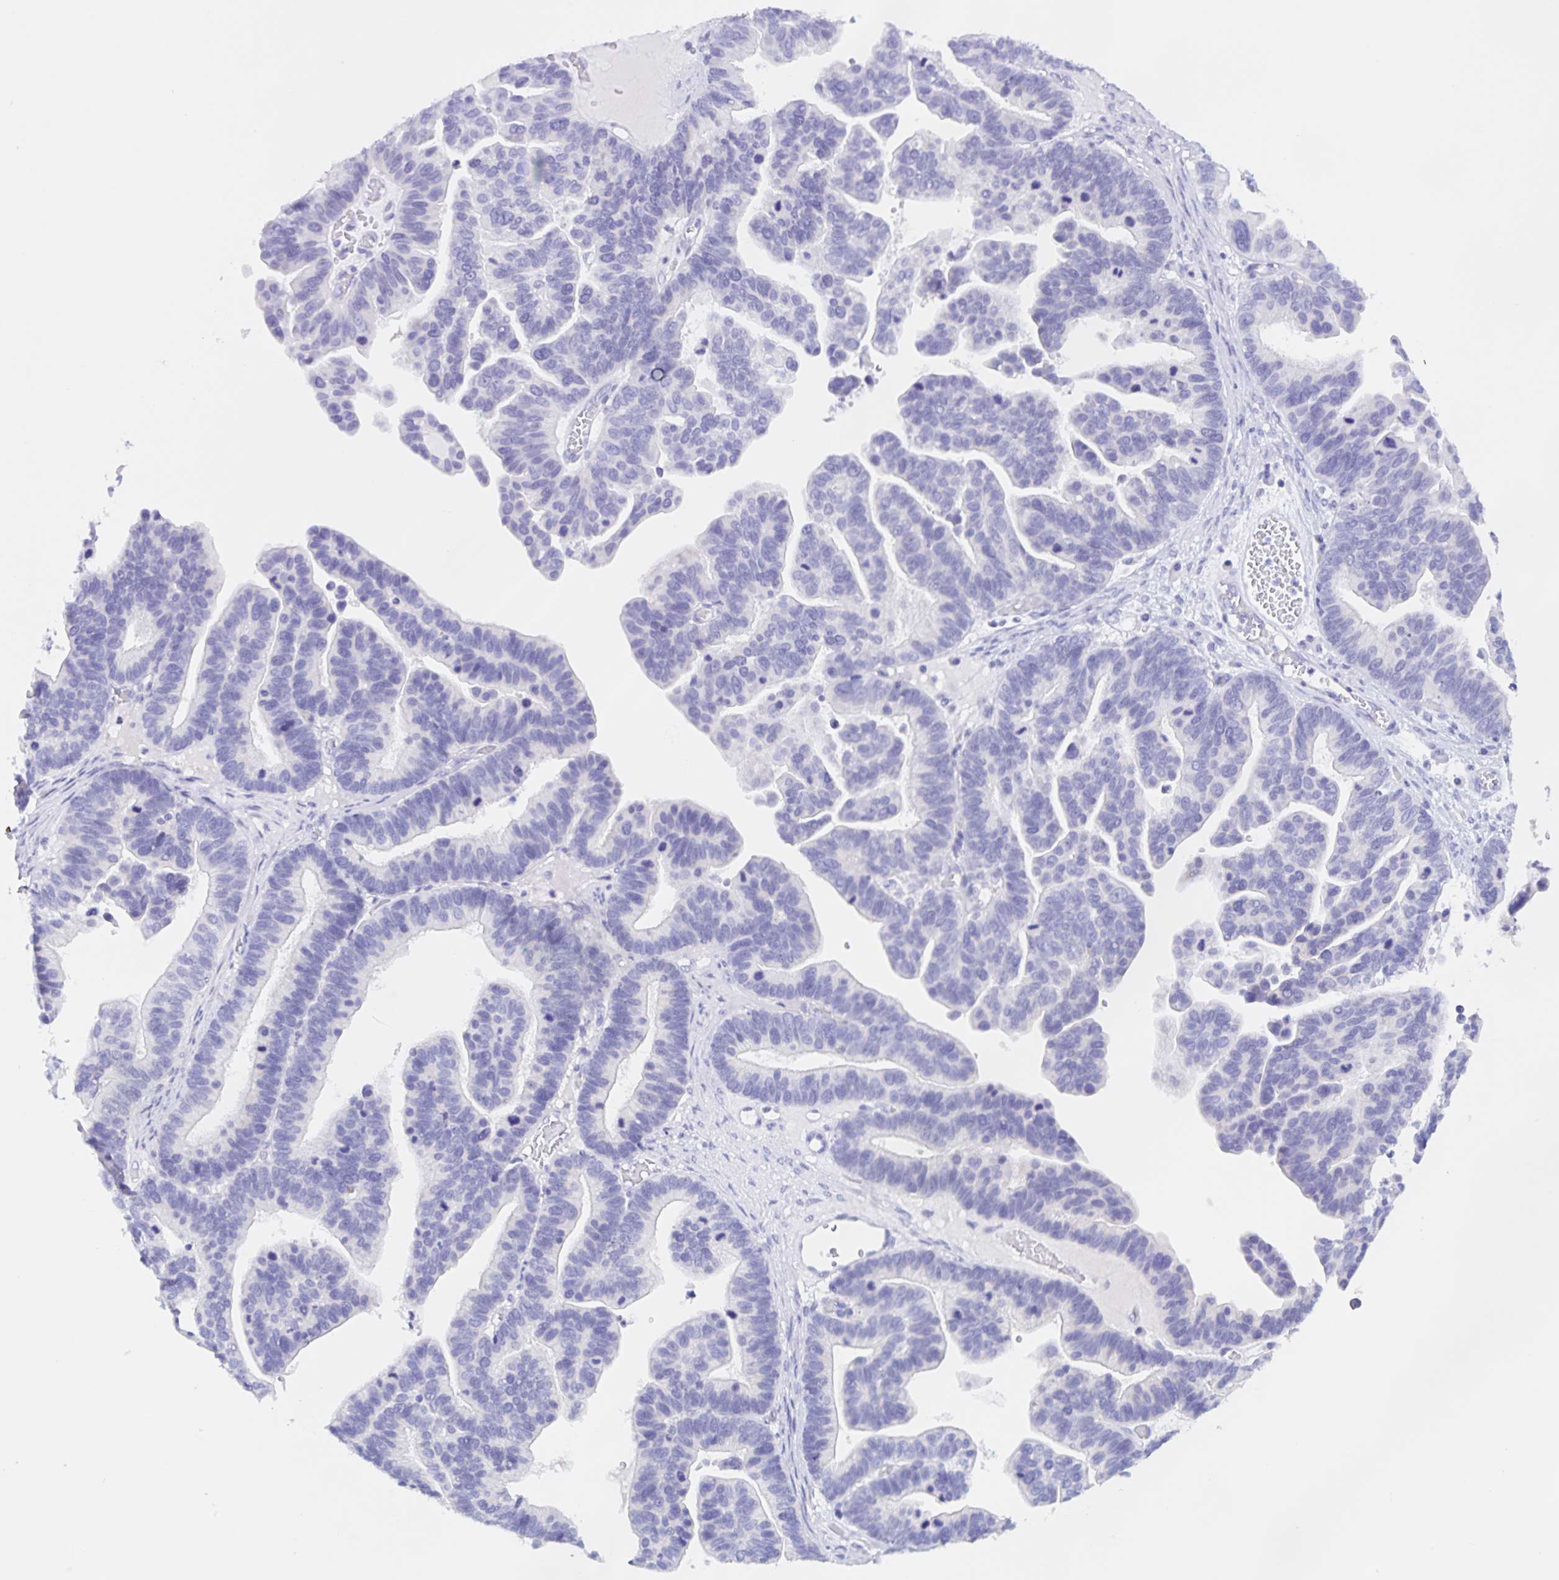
{"staining": {"intensity": "negative", "quantity": "none", "location": "none"}, "tissue": "ovarian cancer", "cell_type": "Tumor cells", "image_type": "cancer", "snomed": [{"axis": "morphology", "description": "Cystadenocarcinoma, serous, NOS"}, {"axis": "topography", "description": "Ovary"}], "caption": "Ovarian cancer (serous cystadenocarcinoma) was stained to show a protein in brown. There is no significant expression in tumor cells.", "gene": "TGIF2LX", "patient": {"sex": "female", "age": 56}}